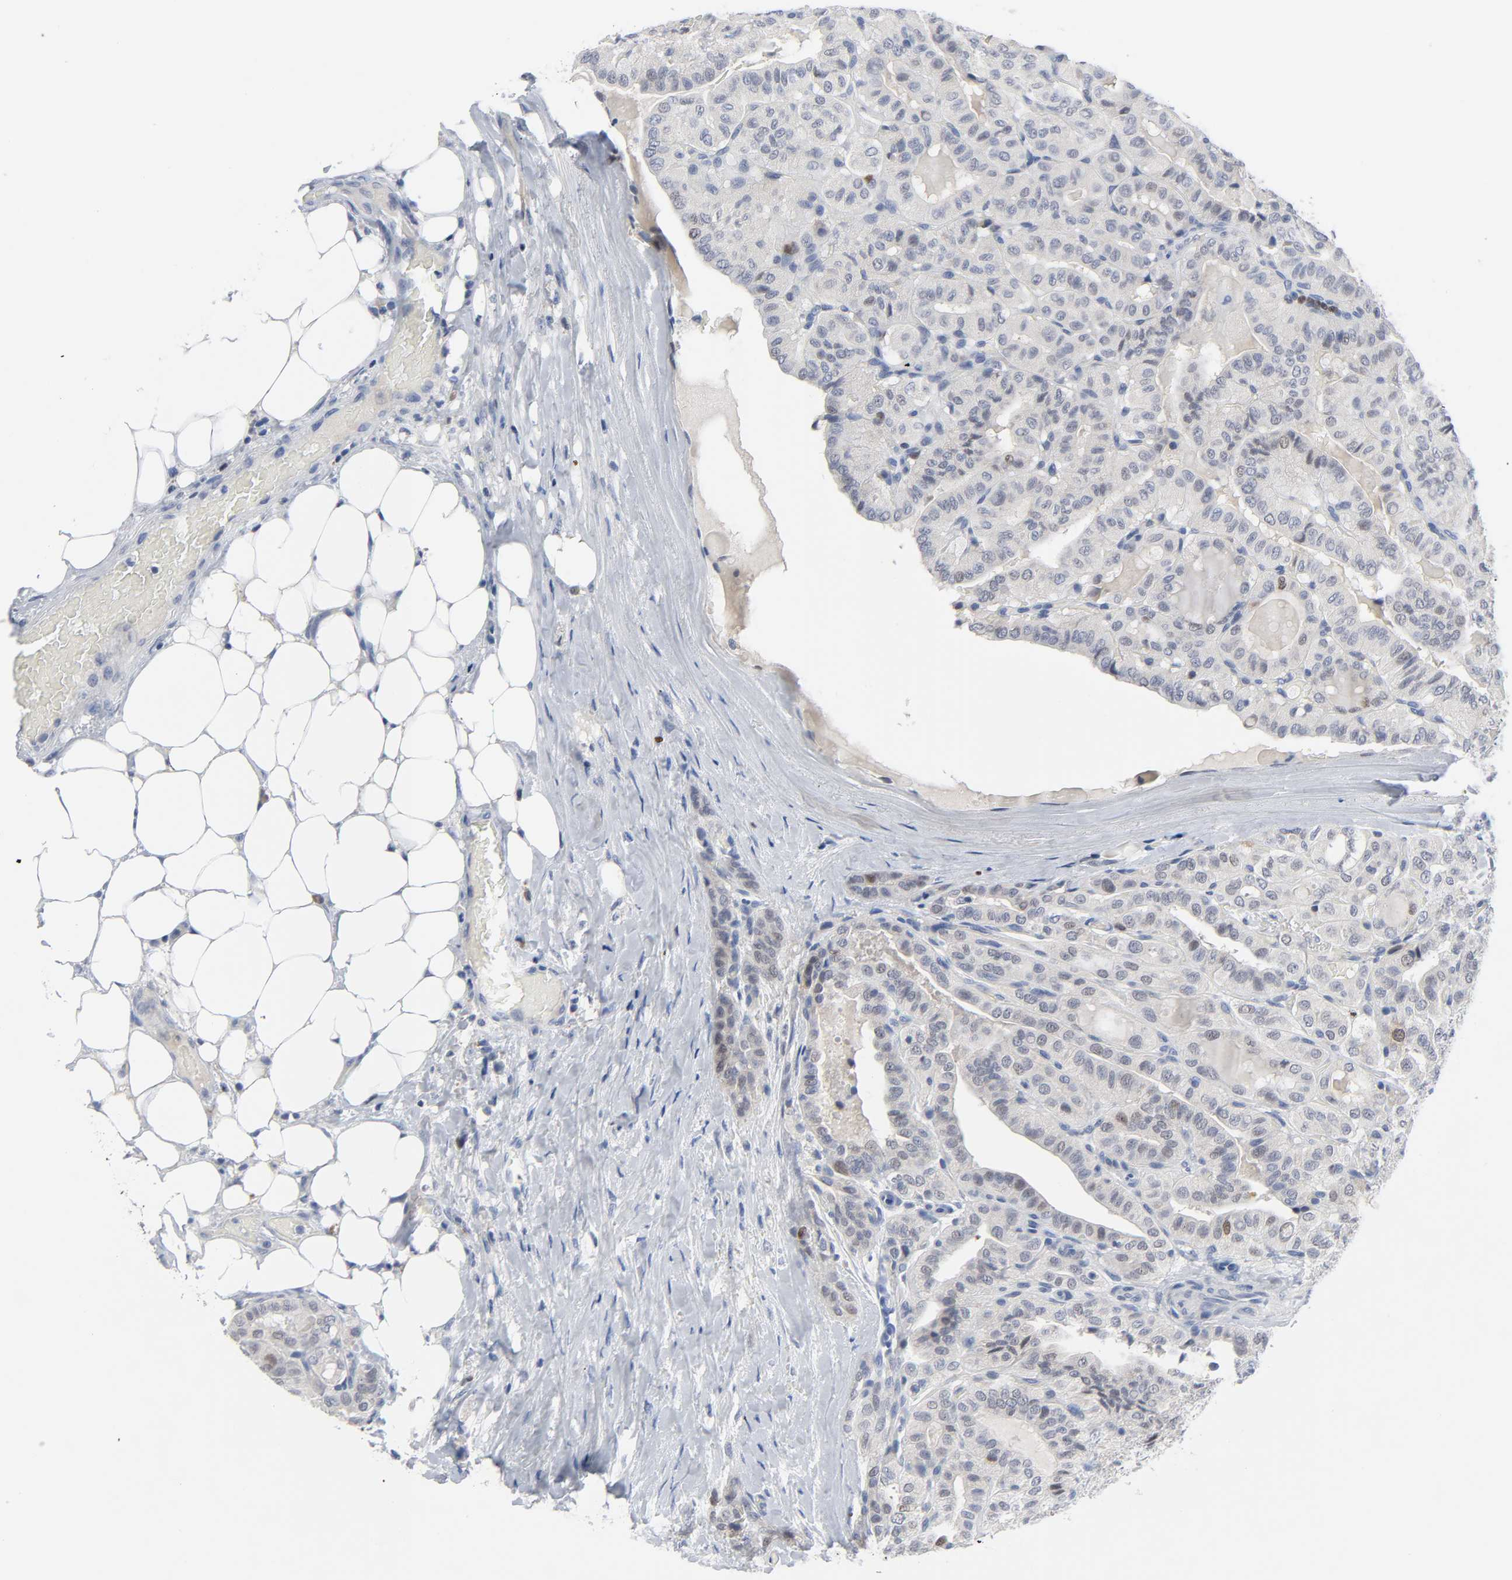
{"staining": {"intensity": "weak", "quantity": "<25%", "location": "nuclear"}, "tissue": "thyroid cancer", "cell_type": "Tumor cells", "image_type": "cancer", "snomed": [{"axis": "morphology", "description": "Papillary adenocarcinoma, NOS"}, {"axis": "topography", "description": "Thyroid gland"}], "caption": "Tumor cells show no significant protein positivity in thyroid cancer (papillary adenocarcinoma).", "gene": "WEE1", "patient": {"sex": "male", "age": 77}}